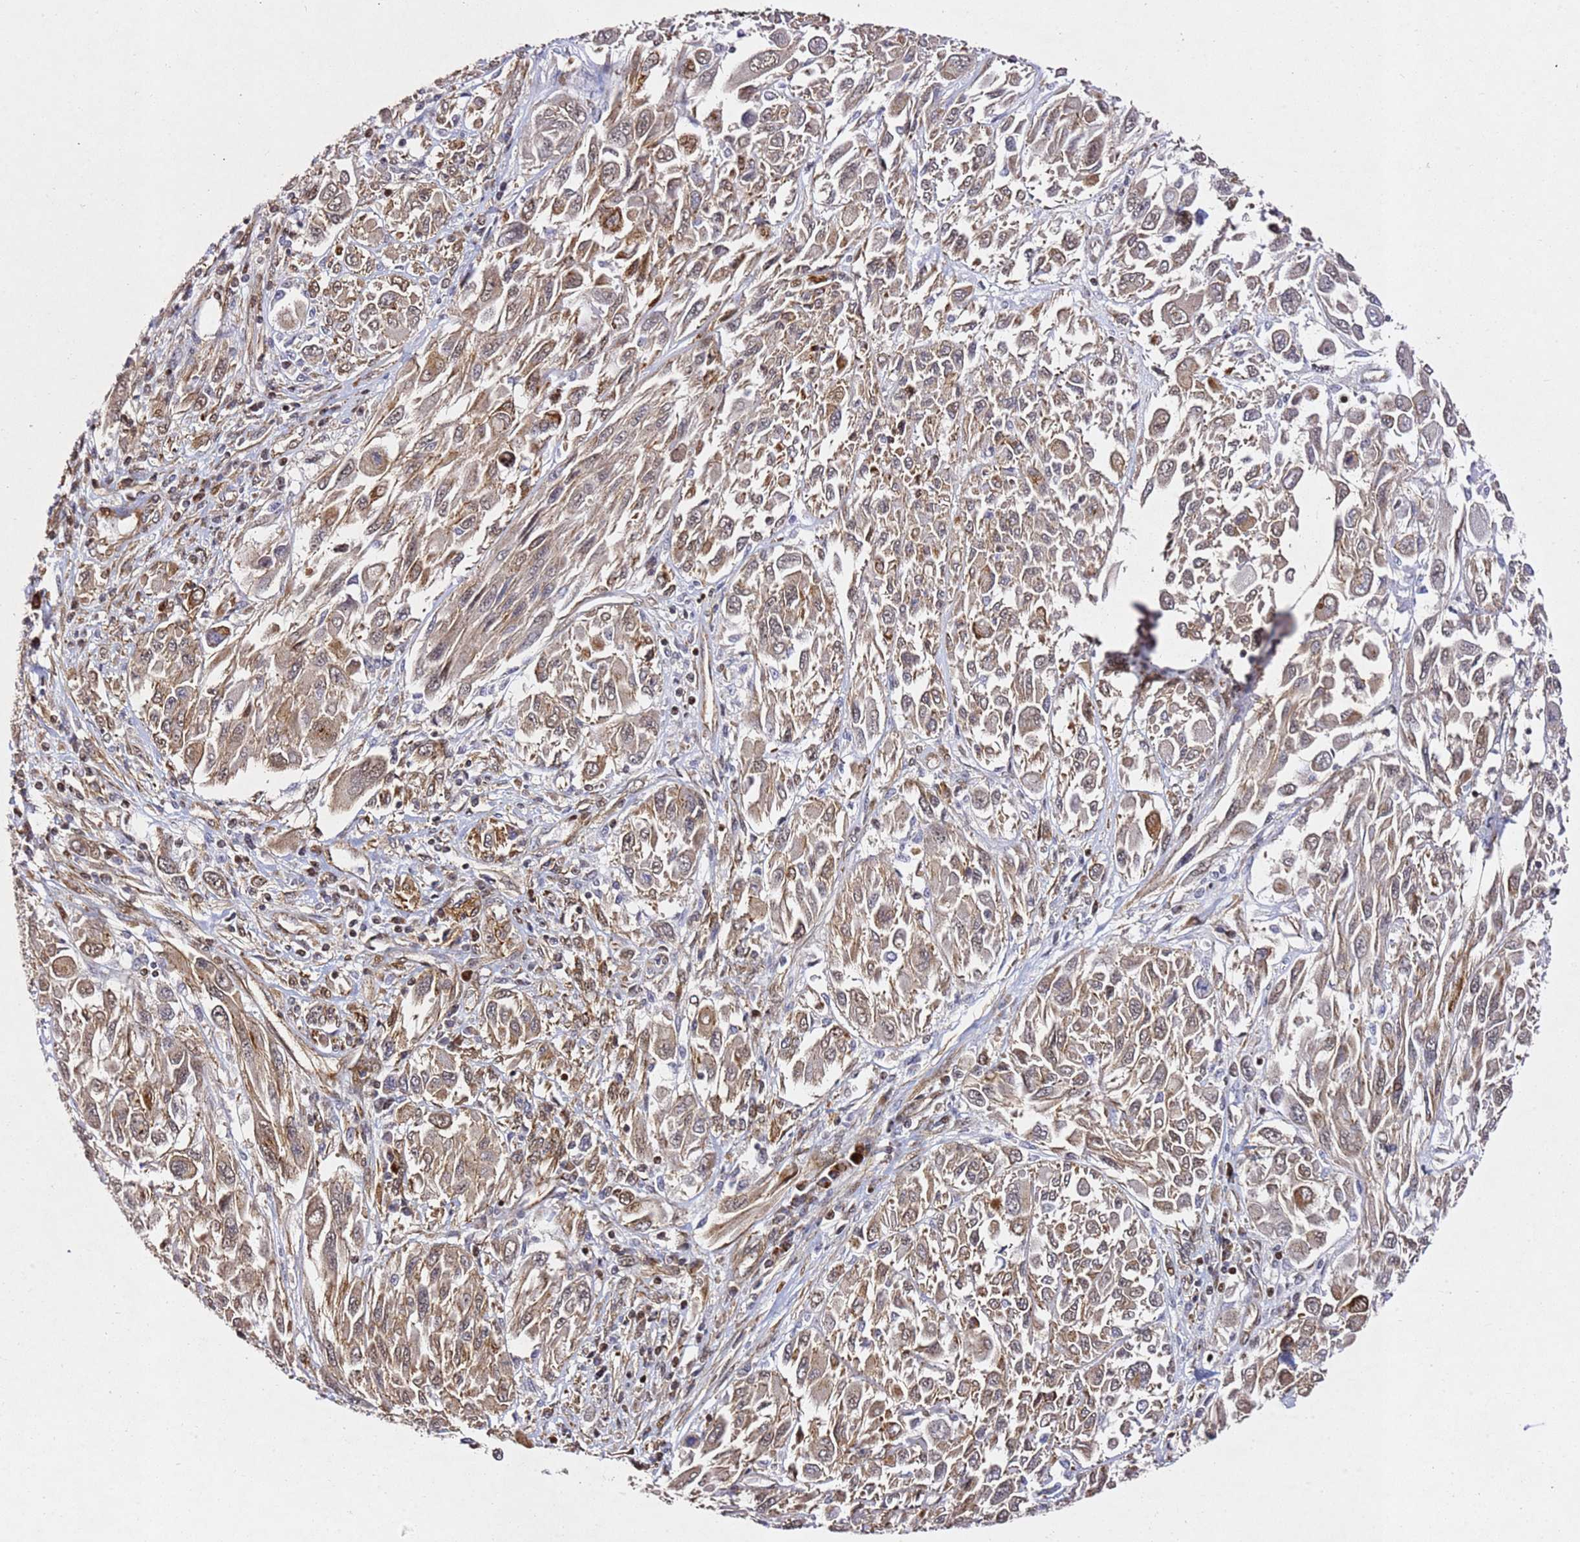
{"staining": {"intensity": "moderate", "quantity": "25%-75%", "location": "cytoplasmic/membranous,nuclear"}, "tissue": "melanoma", "cell_type": "Tumor cells", "image_type": "cancer", "snomed": [{"axis": "morphology", "description": "Malignant melanoma, NOS"}, {"axis": "topography", "description": "Skin"}], "caption": "A histopathology image showing moderate cytoplasmic/membranous and nuclear staining in about 25%-75% of tumor cells in melanoma, as visualized by brown immunohistochemical staining.", "gene": "ZNF296", "patient": {"sex": "female", "age": 91}}